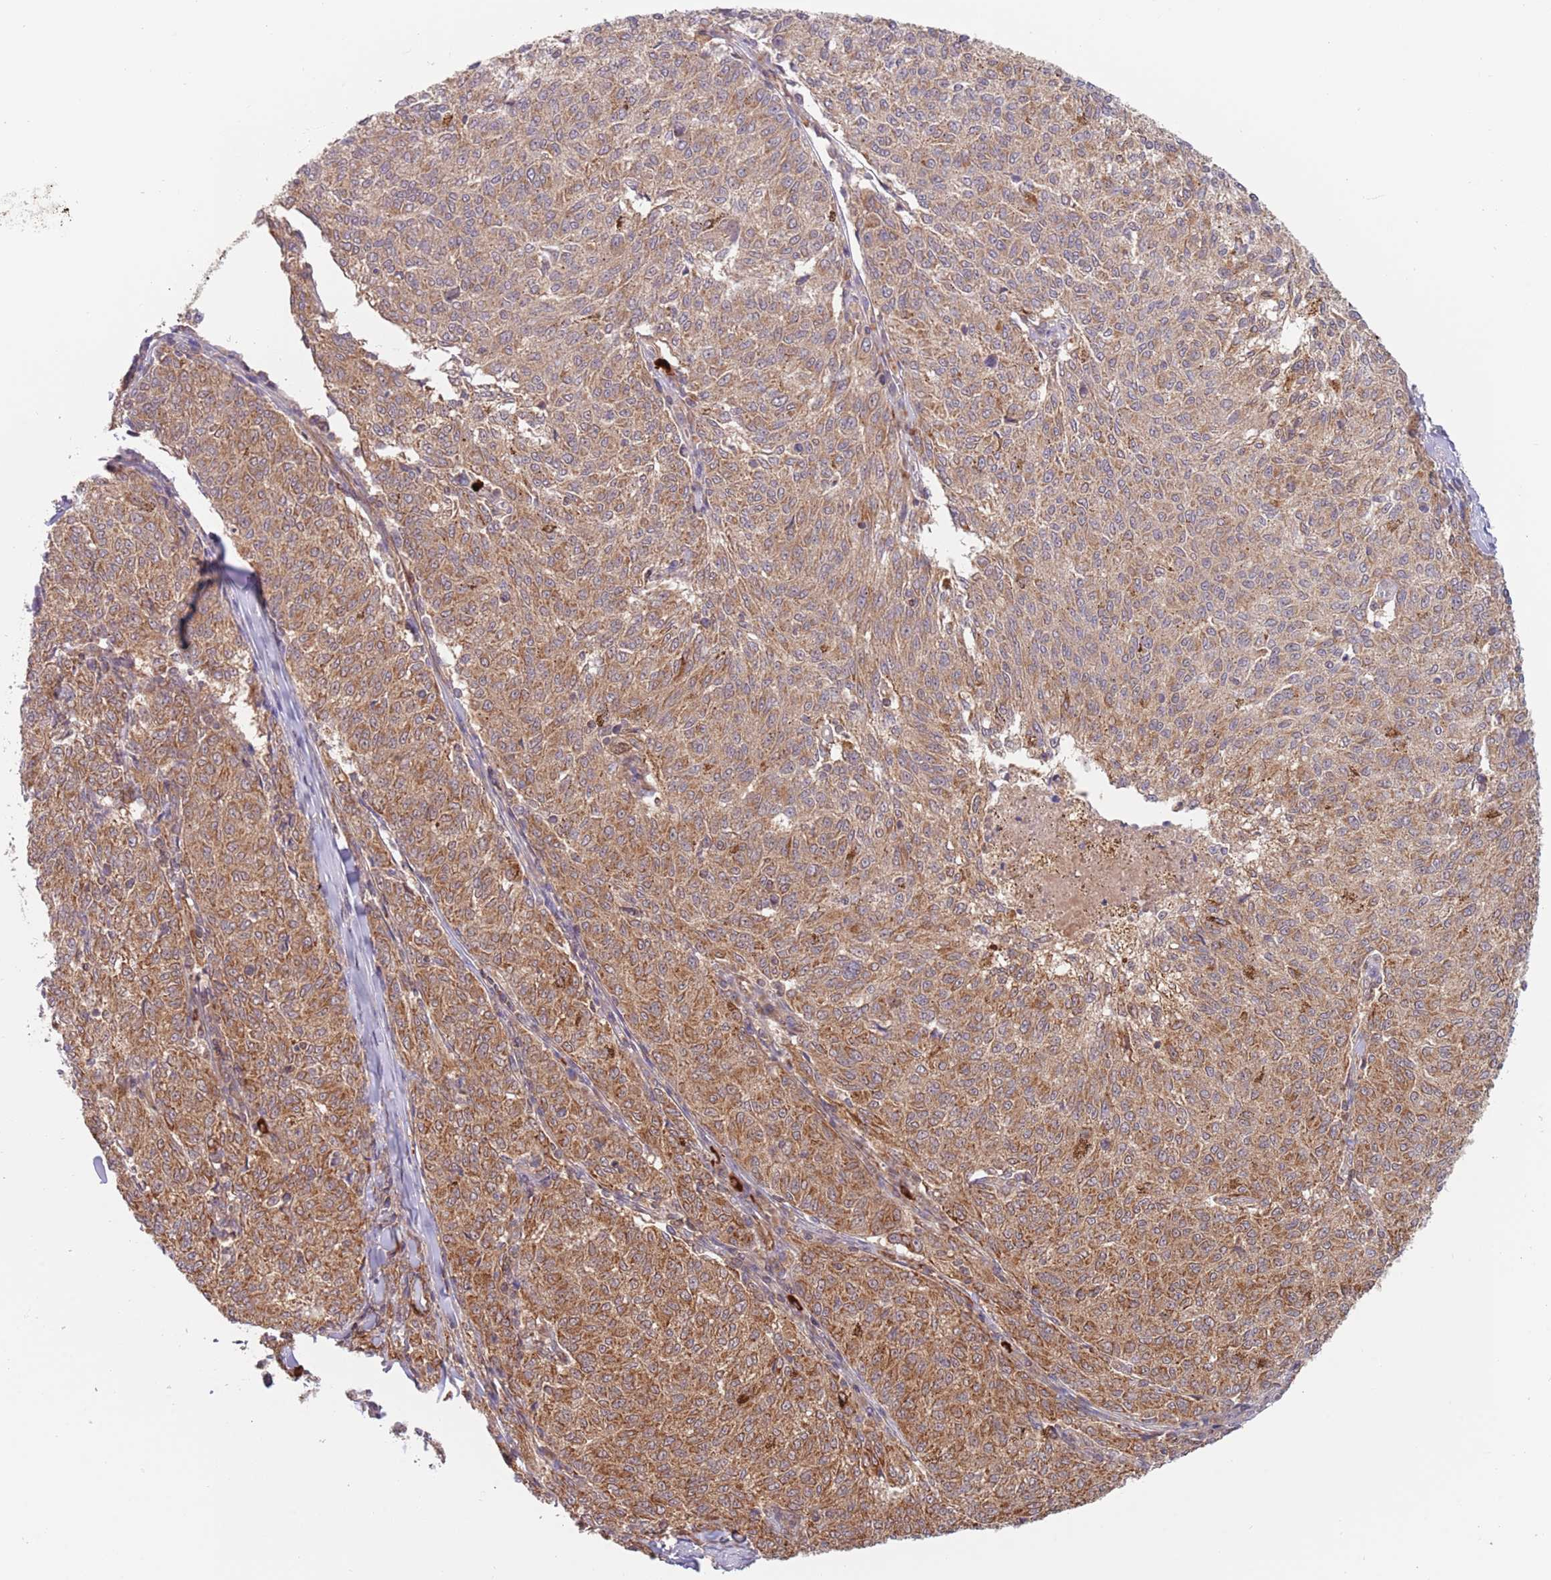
{"staining": {"intensity": "moderate", "quantity": ">75%", "location": "cytoplasmic/membranous"}, "tissue": "melanoma", "cell_type": "Tumor cells", "image_type": "cancer", "snomed": [{"axis": "morphology", "description": "Malignant melanoma, NOS"}, {"axis": "topography", "description": "Skin"}], "caption": "Immunohistochemistry (IHC) of malignant melanoma shows medium levels of moderate cytoplasmic/membranous staining in about >75% of tumor cells.", "gene": "GUK1", "patient": {"sex": "female", "age": 72}}